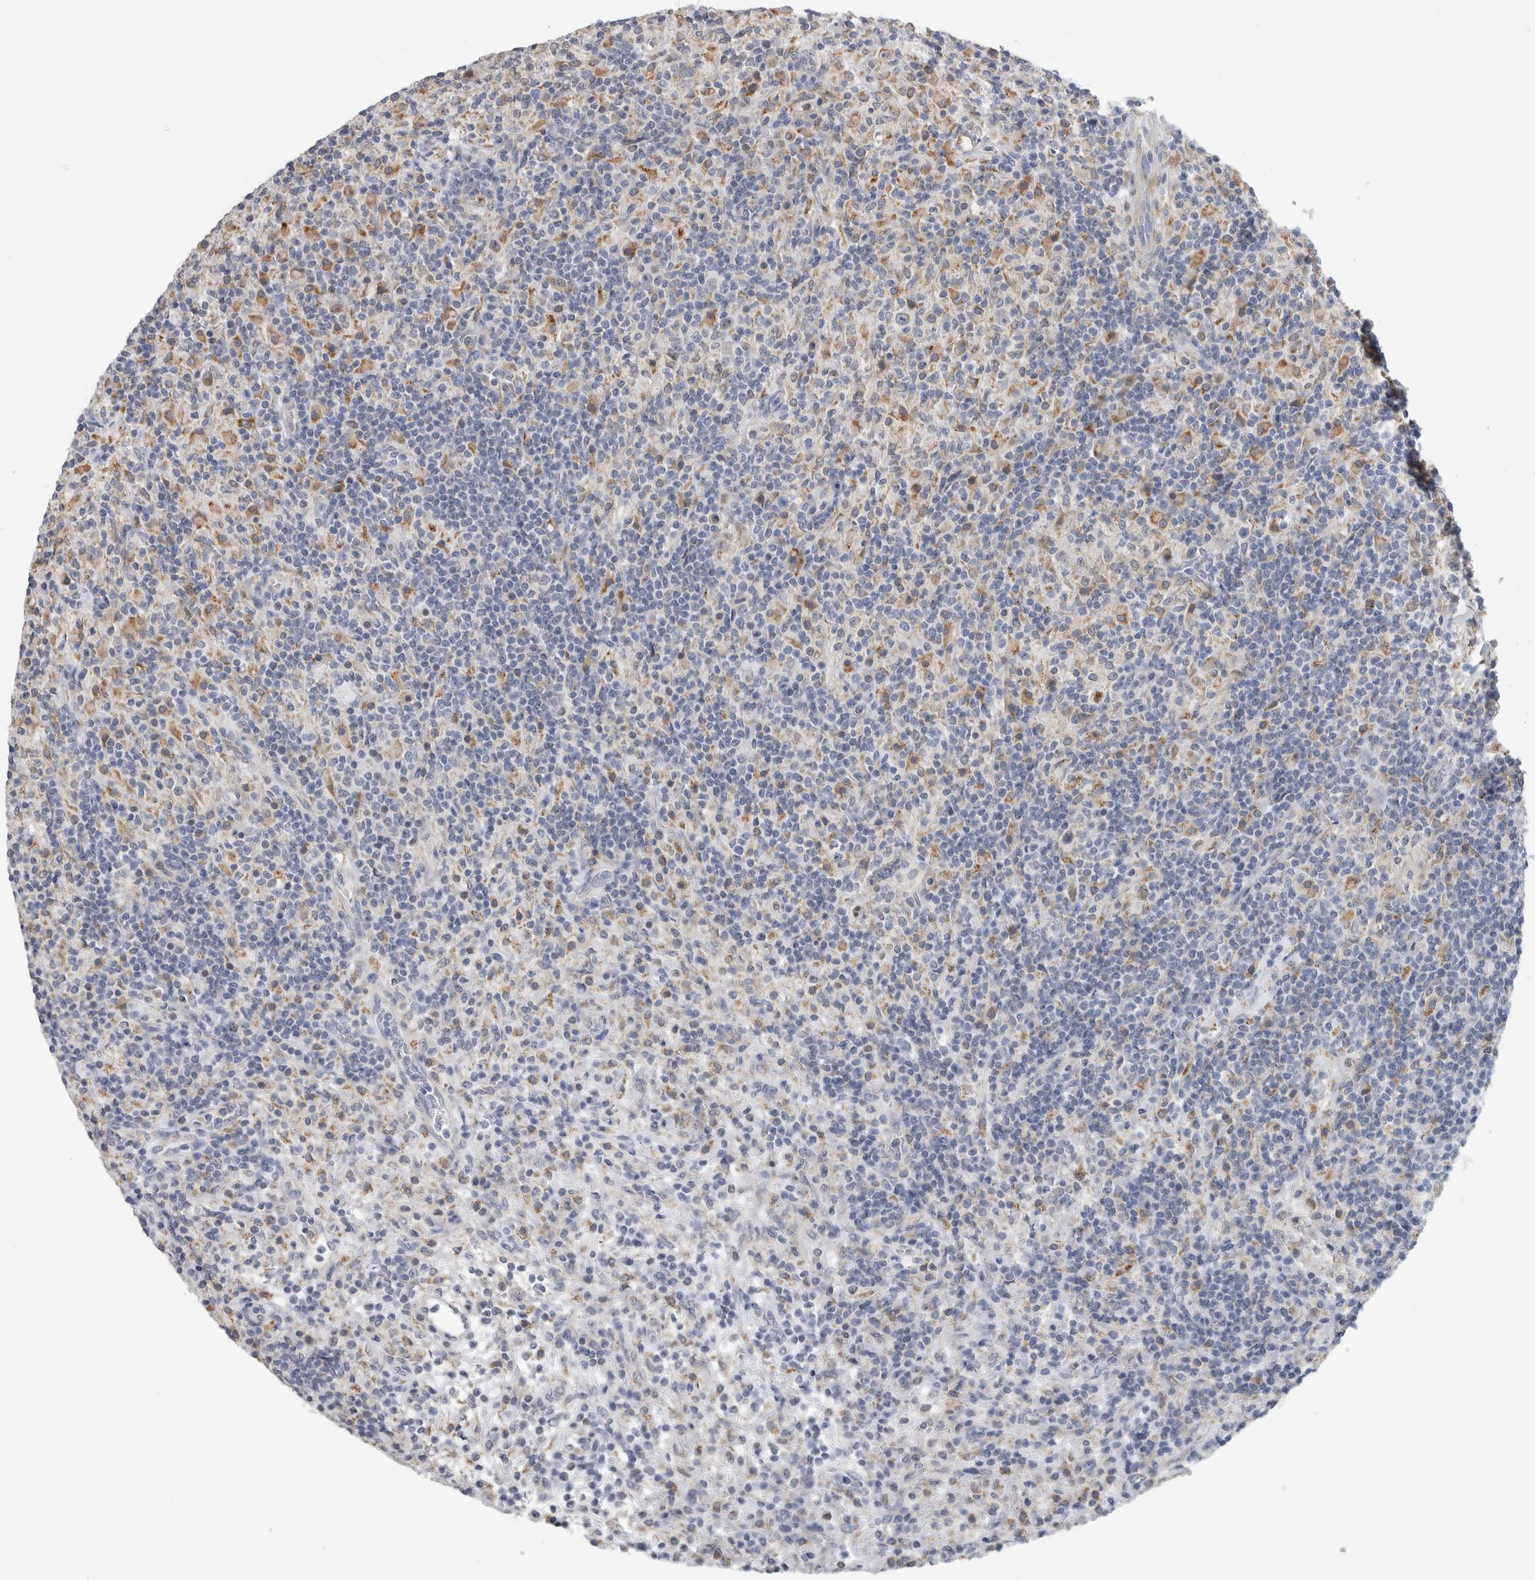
{"staining": {"intensity": "negative", "quantity": "none", "location": "none"}, "tissue": "lymphoma", "cell_type": "Tumor cells", "image_type": "cancer", "snomed": [{"axis": "morphology", "description": "Hodgkin's disease, NOS"}, {"axis": "topography", "description": "Lymph node"}], "caption": "Immunohistochemistry (IHC) of human lymphoma displays no staining in tumor cells.", "gene": "TMEM242", "patient": {"sex": "male", "age": 70}}